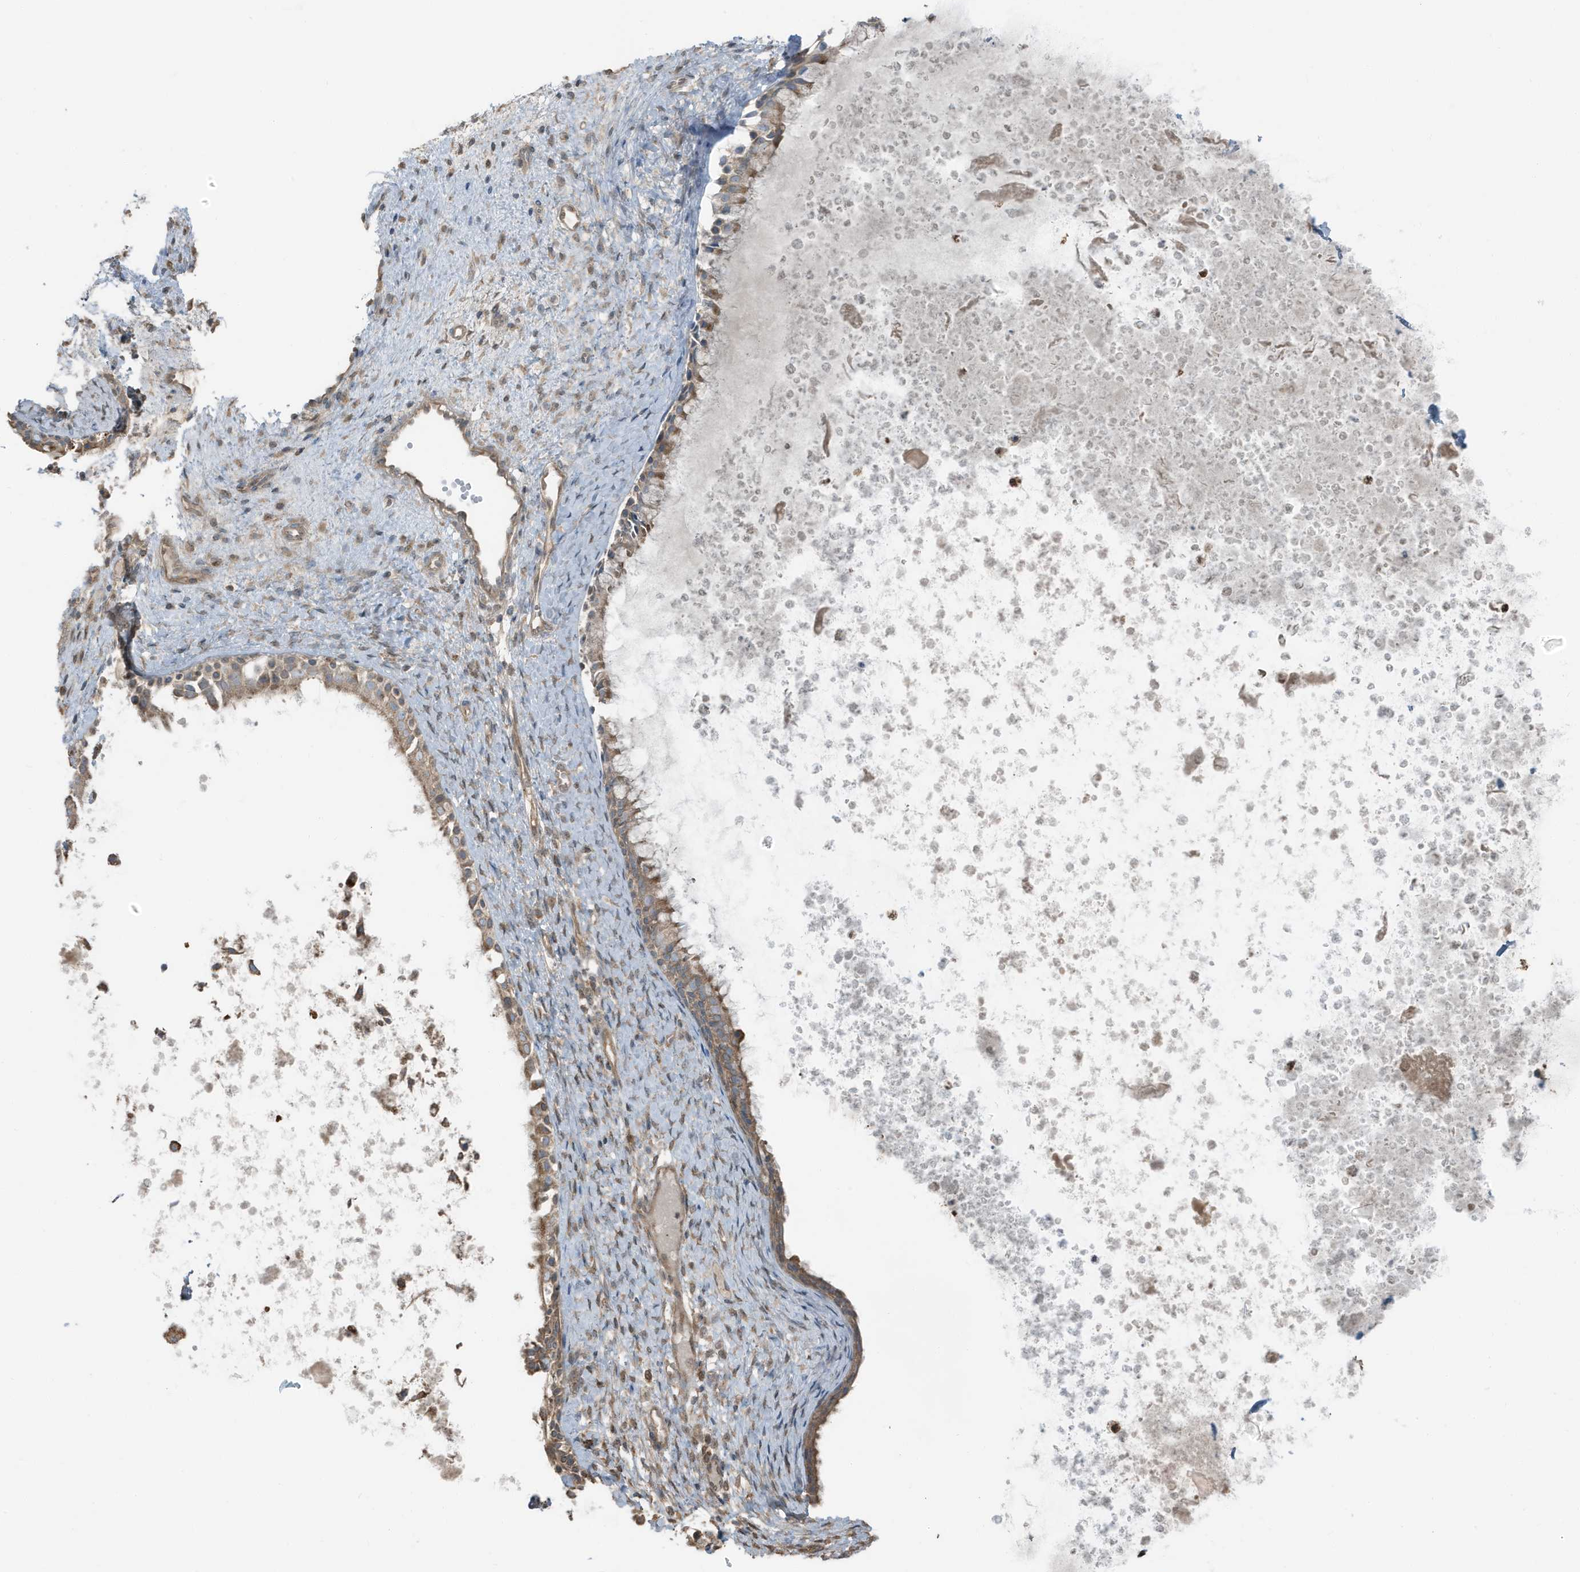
{"staining": {"intensity": "moderate", "quantity": ">75%", "location": "cytoplasmic/membranous"}, "tissue": "nasopharynx", "cell_type": "Respiratory epithelial cells", "image_type": "normal", "snomed": [{"axis": "morphology", "description": "Normal tissue, NOS"}, {"axis": "topography", "description": "Nasopharynx"}], "caption": "Immunohistochemistry staining of unremarkable nasopharynx, which demonstrates medium levels of moderate cytoplasmic/membranous staining in approximately >75% of respiratory epithelial cells indicating moderate cytoplasmic/membranous protein staining. The staining was performed using DAB (brown) for protein detection and nuclei were counterstained in hematoxylin (blue).", "gene": "AZI2", "patient": {"sex": "male", "age": 22}}